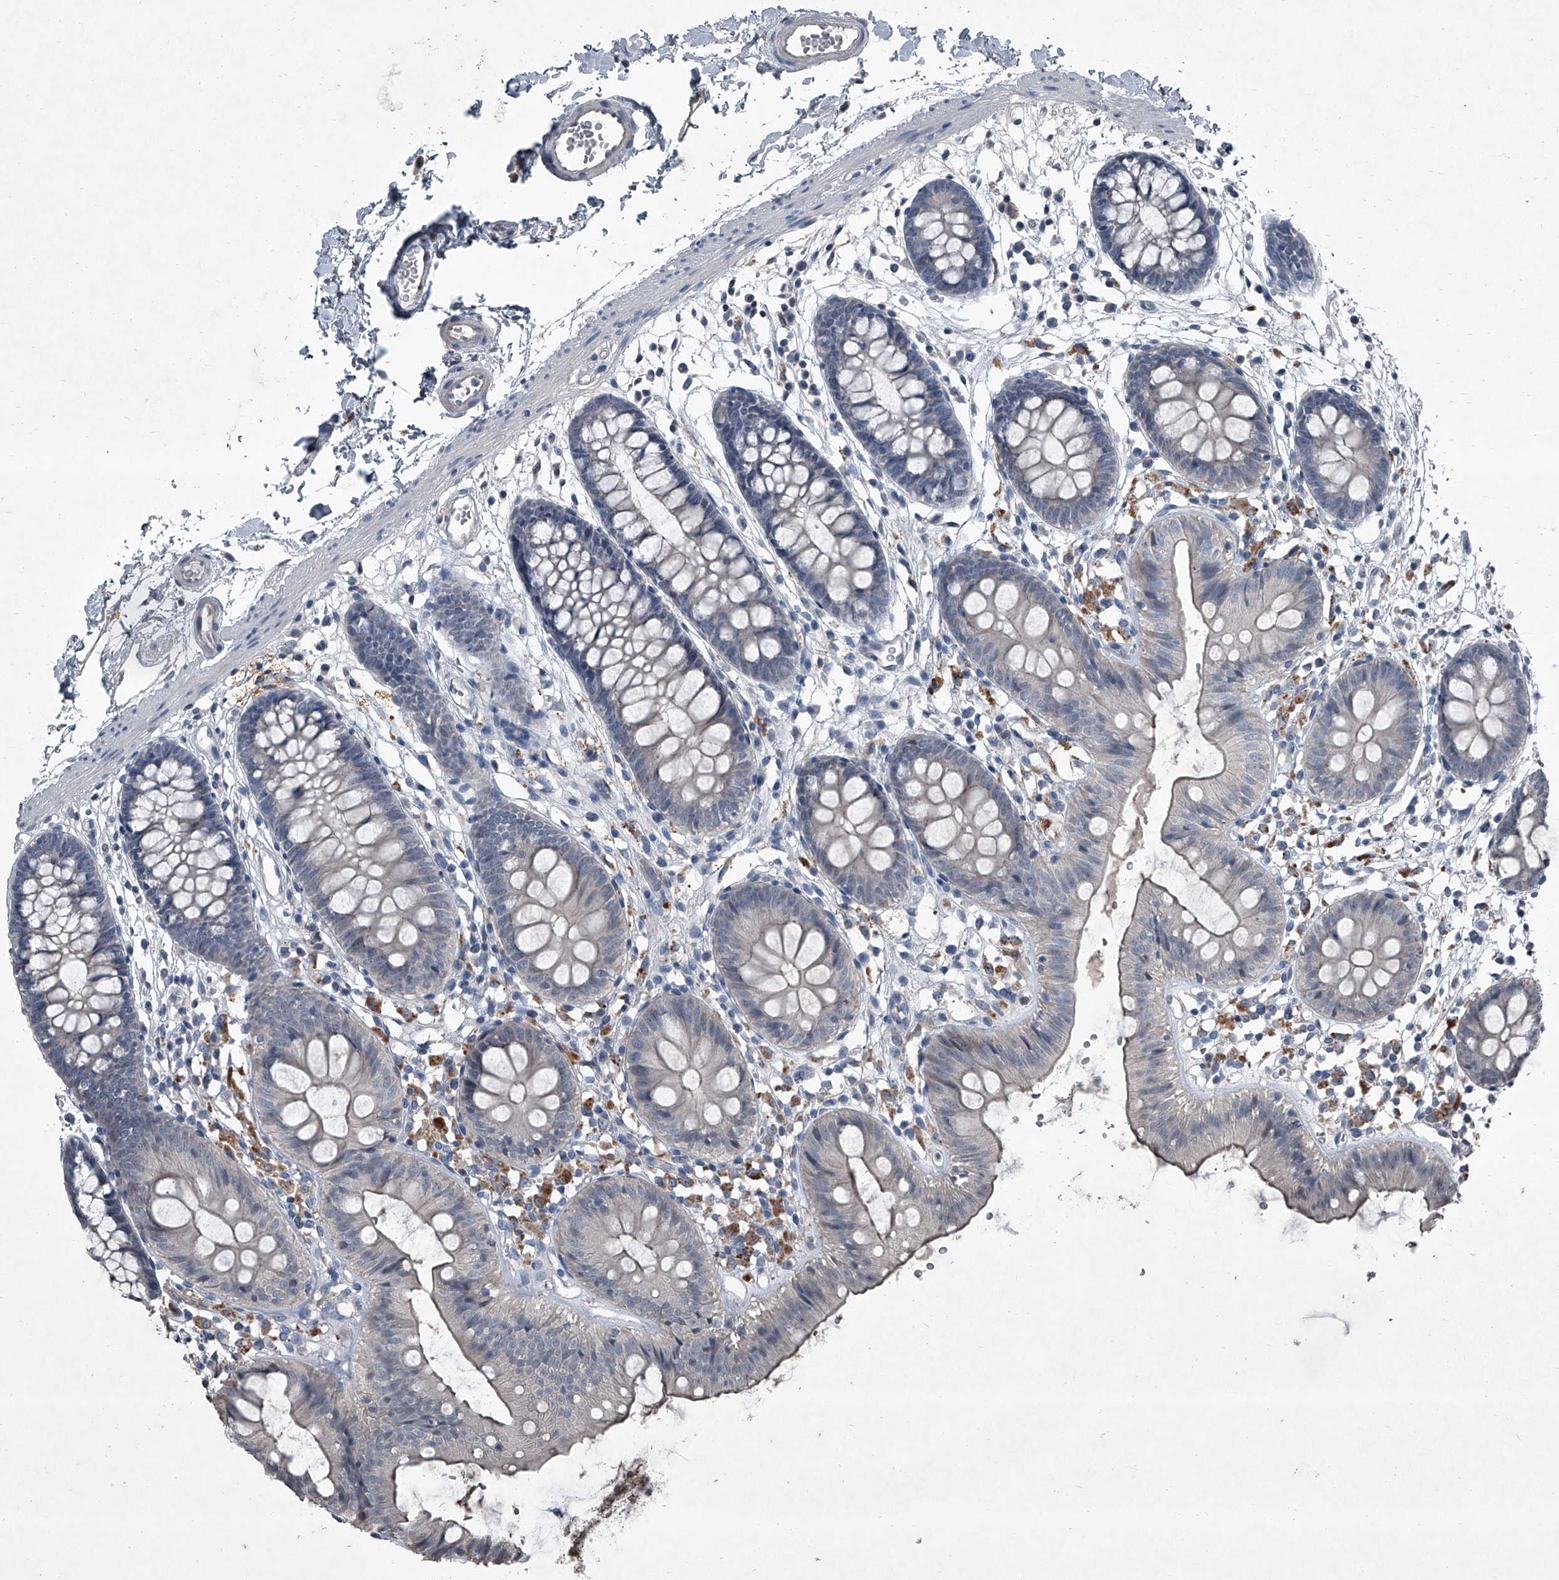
{"staining": {"intensity": "negative", "quantity": "none", "location": "none"}, "tissue": "colon", "cell_type": "Endothelial cells", "image_type": "normal", "snomed": [{"axis": "morphology", "description": "Normal tissue, NOS"}, {"axis": "topography", "description": "Colon"}], "caption": "Immunohistochemistry of normal colon exhibits no staining in endothelial cells.", "gene": "HEPHL1", "patient": {"sex": "male", "age": 56}}